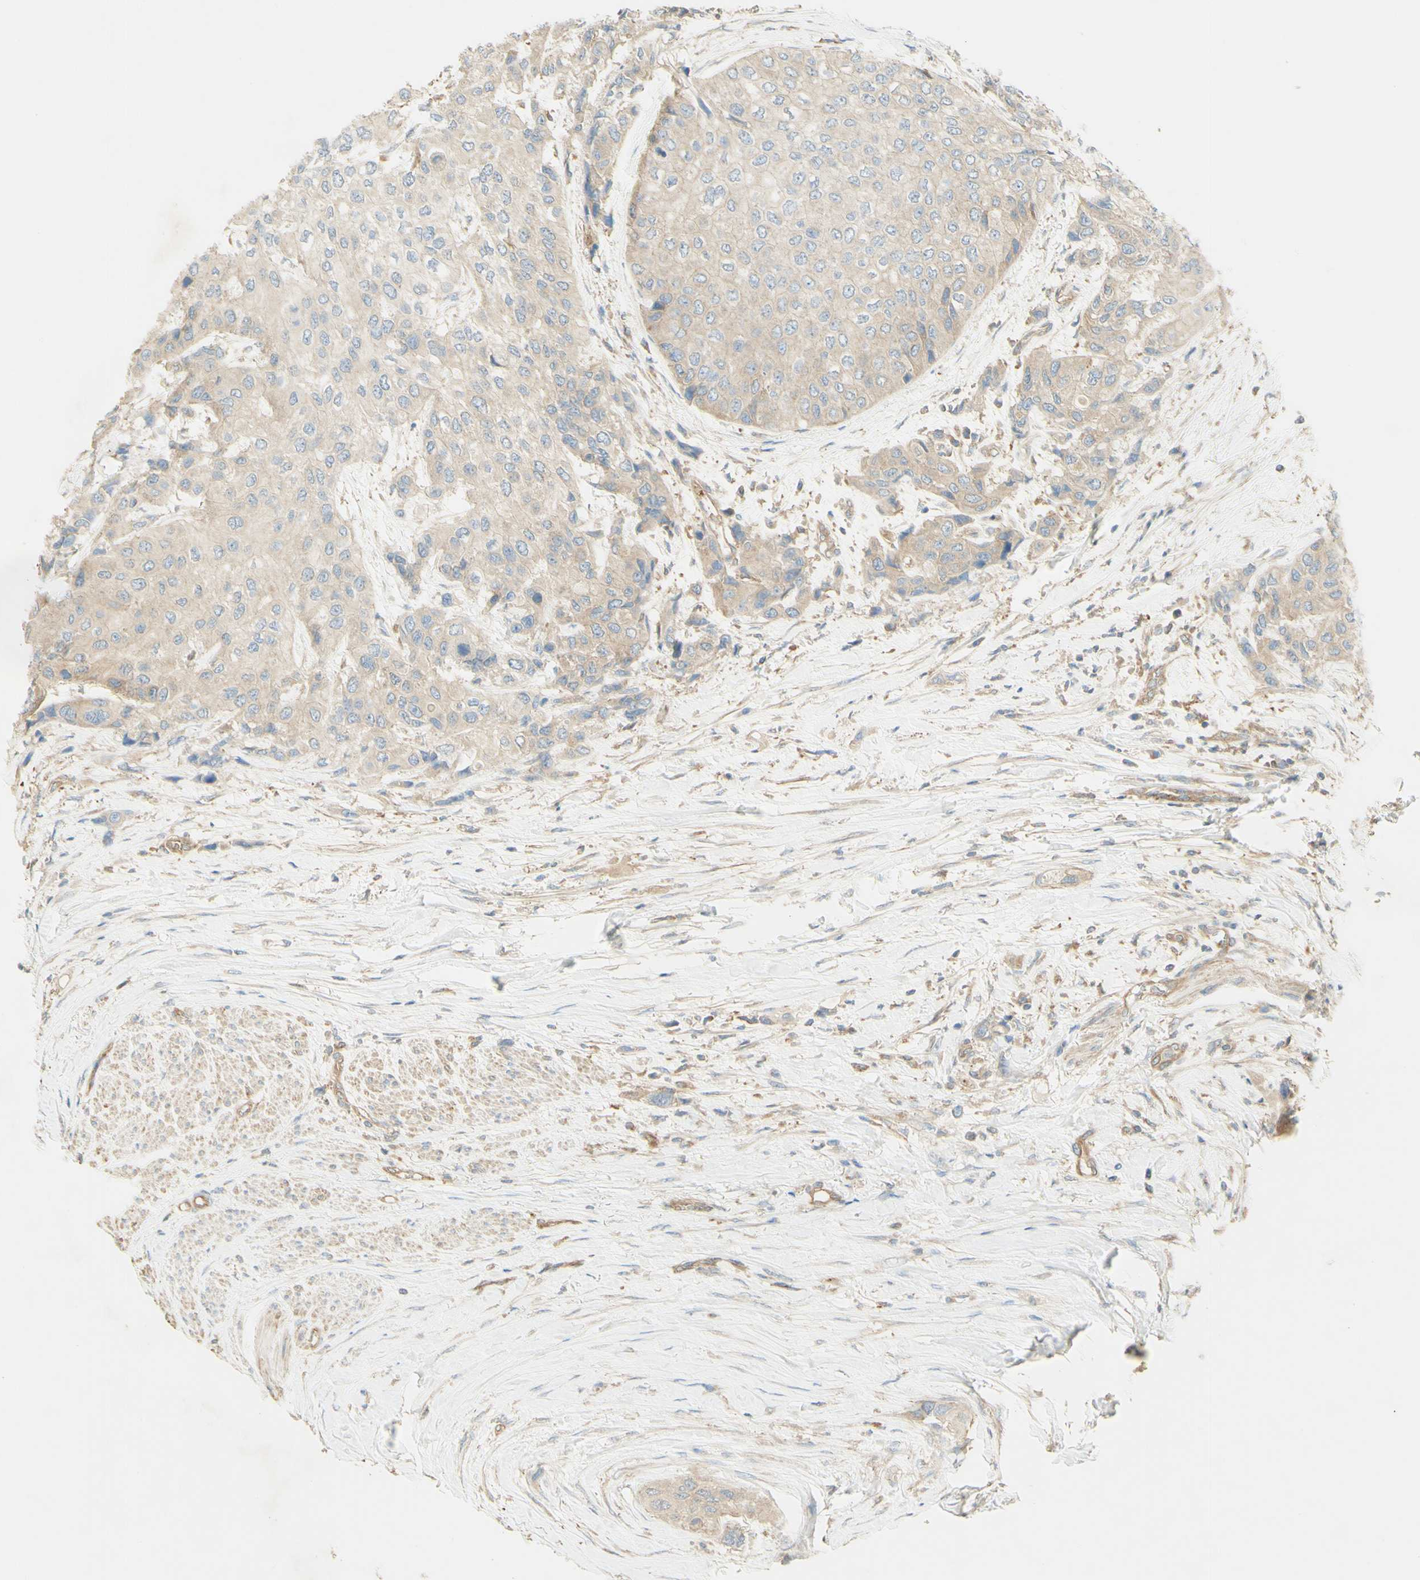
{"staining": {"intensity": "weak", "quantity": ">75%", "location": "cytoplasmic/membranous"}, "tissue": "urothelial cancer", "cell_type": "Tumor cells", "image_type": "cancer", "snomed": [{"axis": "morphology", "description": "Urothelial carcinoma, High grade"}, {"axis": "topography", "description": "Urinary bladder"}], "caption": "Urothelial carcinoma (high-grade) was stained to show a protein in brown. There is low levels of weak cytoplasmic/membranous positivity in approximately >75% of tumor cells. Using DAB (brown) and hematoxylin (blue) stains, captured at high magnification using brightfield microscopy.", "gene": "IKBKG", "patient": {"sex": "female", "age": 56}}